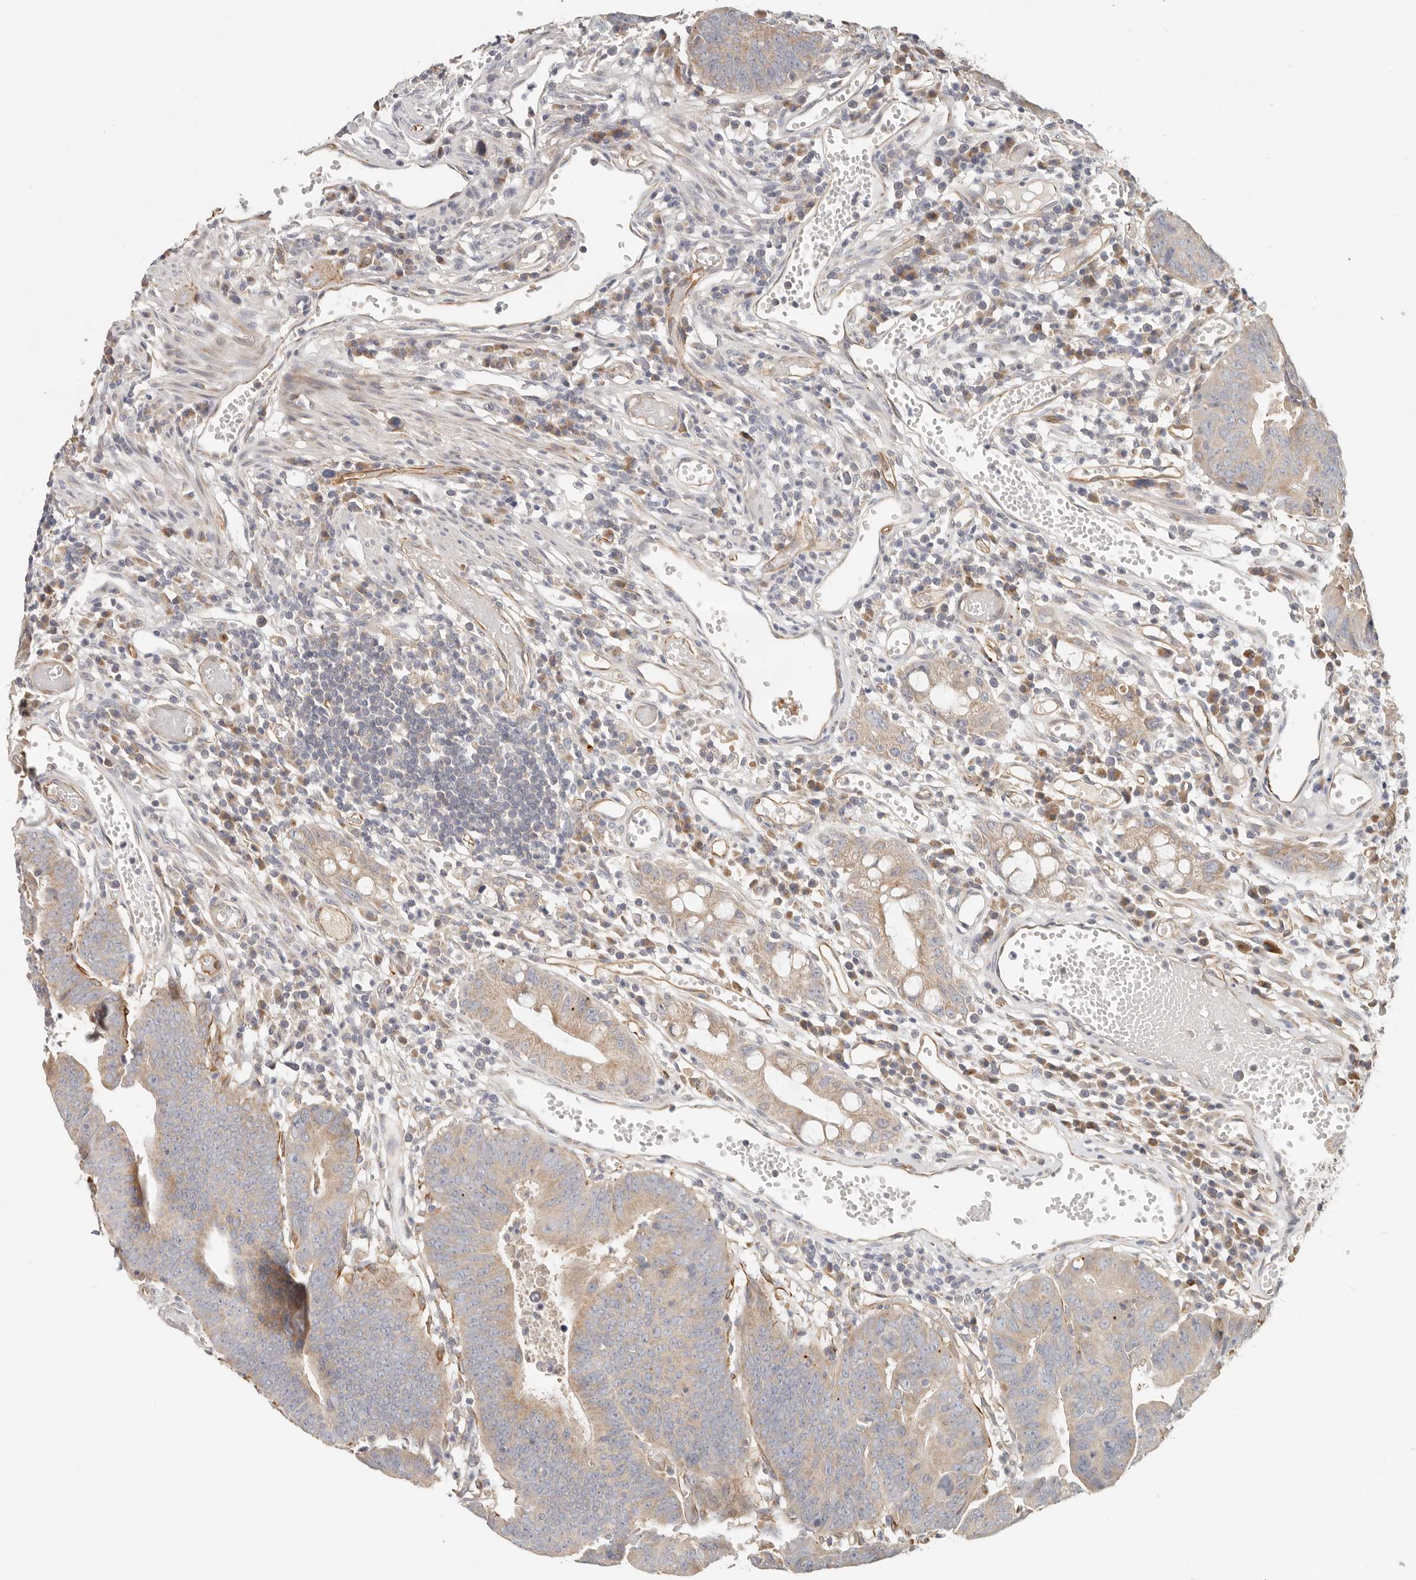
{"staining": {"intensity": "weak", "quantity": "25%-75%", "location": "cytoplasmic/membranous"}, "tissue": "colorectal cancer", "cell_type": "Tumor cells", "image_type": "cancer", "snomed": [{"axis": "morphology", "description": "Adenocarcinoma, NOS"}, {"axis": "topography", "description": "Rectum"}], "caption": "Immunohistochemistry (IHC) micrograph of colorectal adenocarcinoma stained for a protein (brown), which displays low levels of weak cytoplasmic/membranous expression in approximately 25%-75% of tumor cells.", "gene": "SPRING1", "patient": {"sex": "female", "age": 65}}